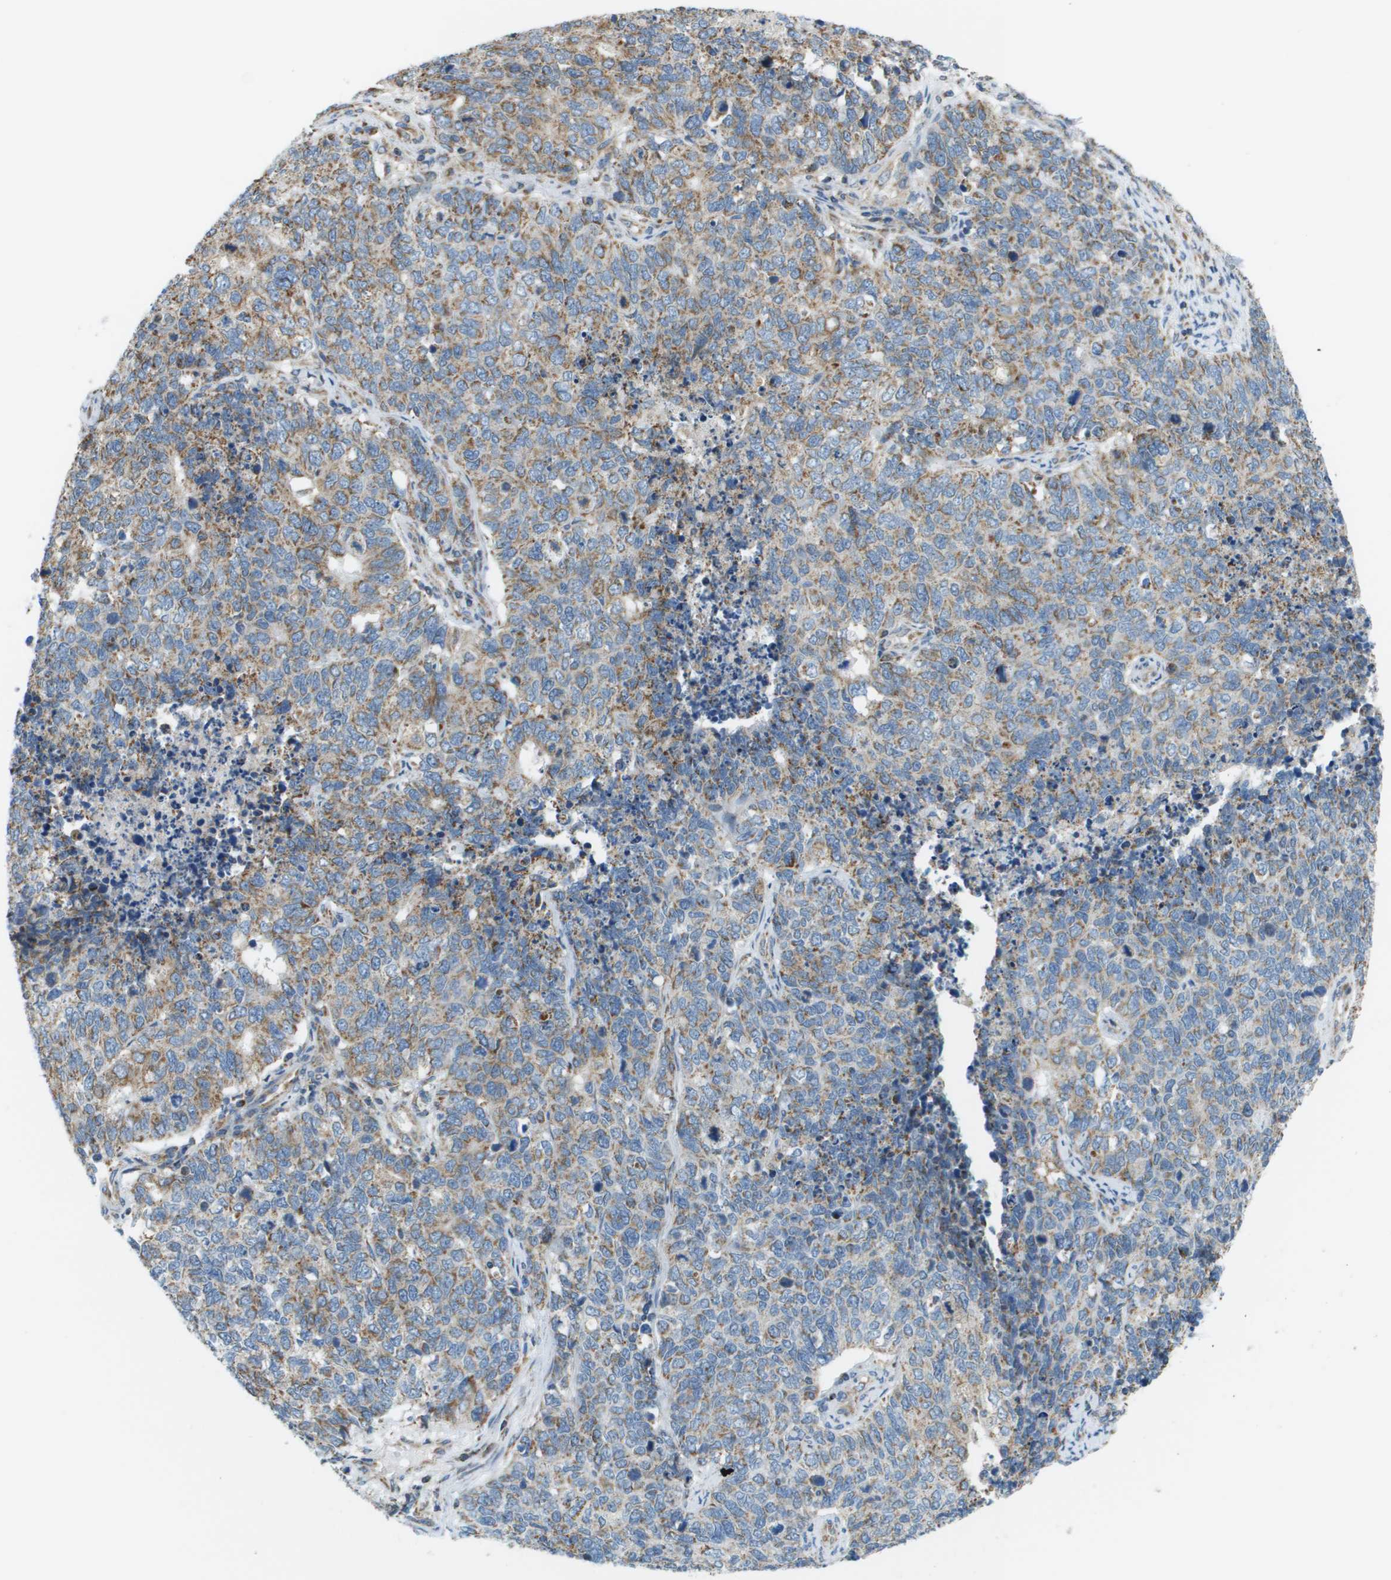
{"staining": {"intensity": "moderate", "quantity": ">75%", "location": "cytoplasmic/membranous"}, "tissue": "cervical cancer", "cell_type": "Tumor cells", "image_type": "cancer", "snomed": [{"axis": "morphology", "description": "Squamous cell carcinoma, NOS"}, {"axis": "topography", "description": "Cervix"}], "caption": "IHC of human cervical cancer (squamous cell carcinoma) shows medium levels of moderate cytoplasmic/membranous staining in approximately >75% of tumor cells. Nuclei are stained in blue.", "gene": "TAOK3", "patient": {"sex": "female", "age": 63}}